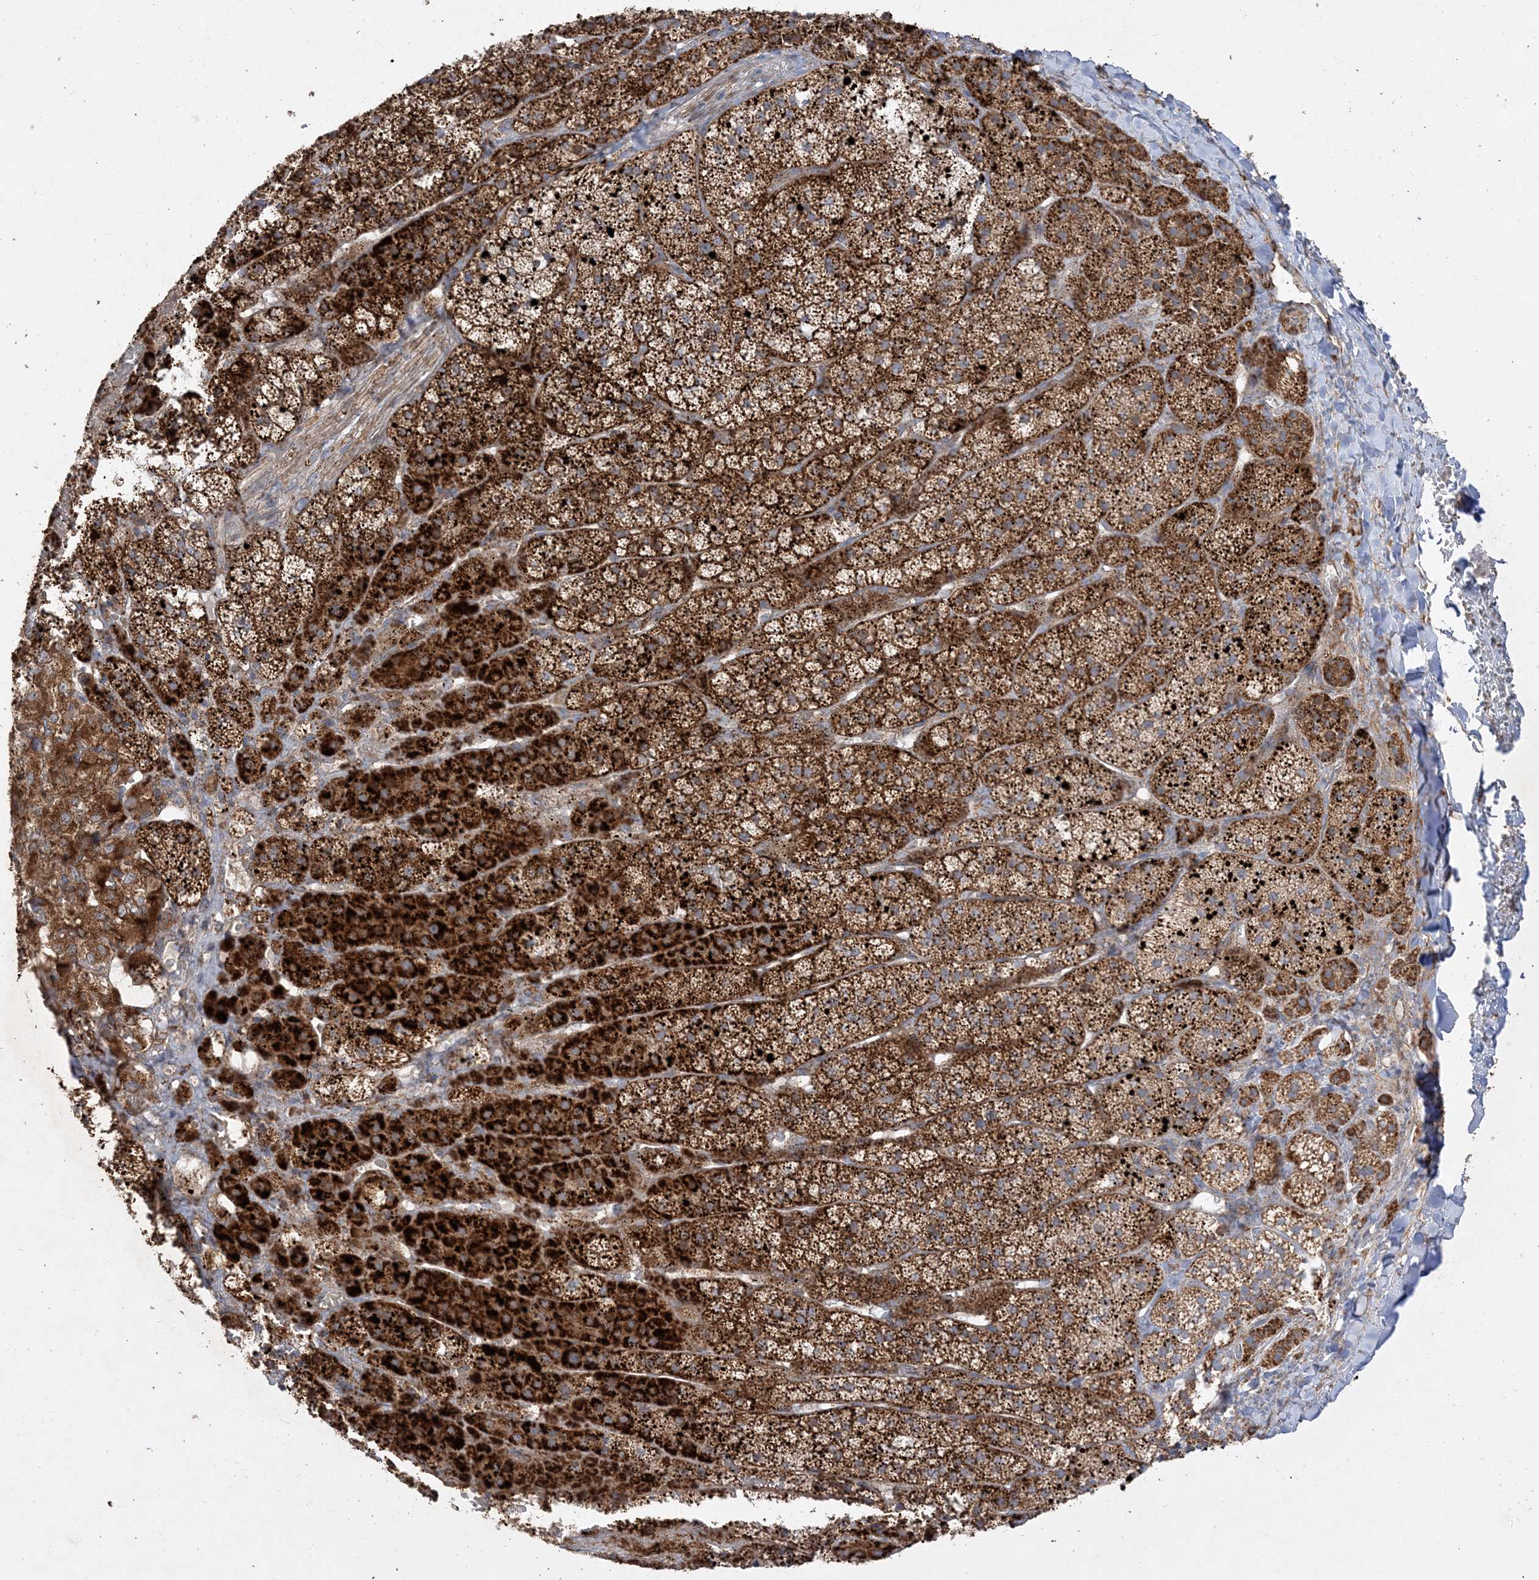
{"staining": {"intensity": "strong", "quantity": ">75%", "location": "cytoplasmic/membranous"}, "tissue": "adrenal gland", "cell_type": "Glandular cells", "image_type": "normal", "snomed": [{"axis": "morphology", "description": "Normal tissue, NOS"}, {"axis": "topography", "description": "Adrenal gland"}], "caption": "DAB immunohistochemical staining of benign human adrenal gland reveals strong cytoplasmic/membranous protein staining in about >75% of glandular cells. (DAB IHC with brightfield microscopy, high magnification).", "gene": "AARS2", "patient": {"sex": "female", "age": 44}}